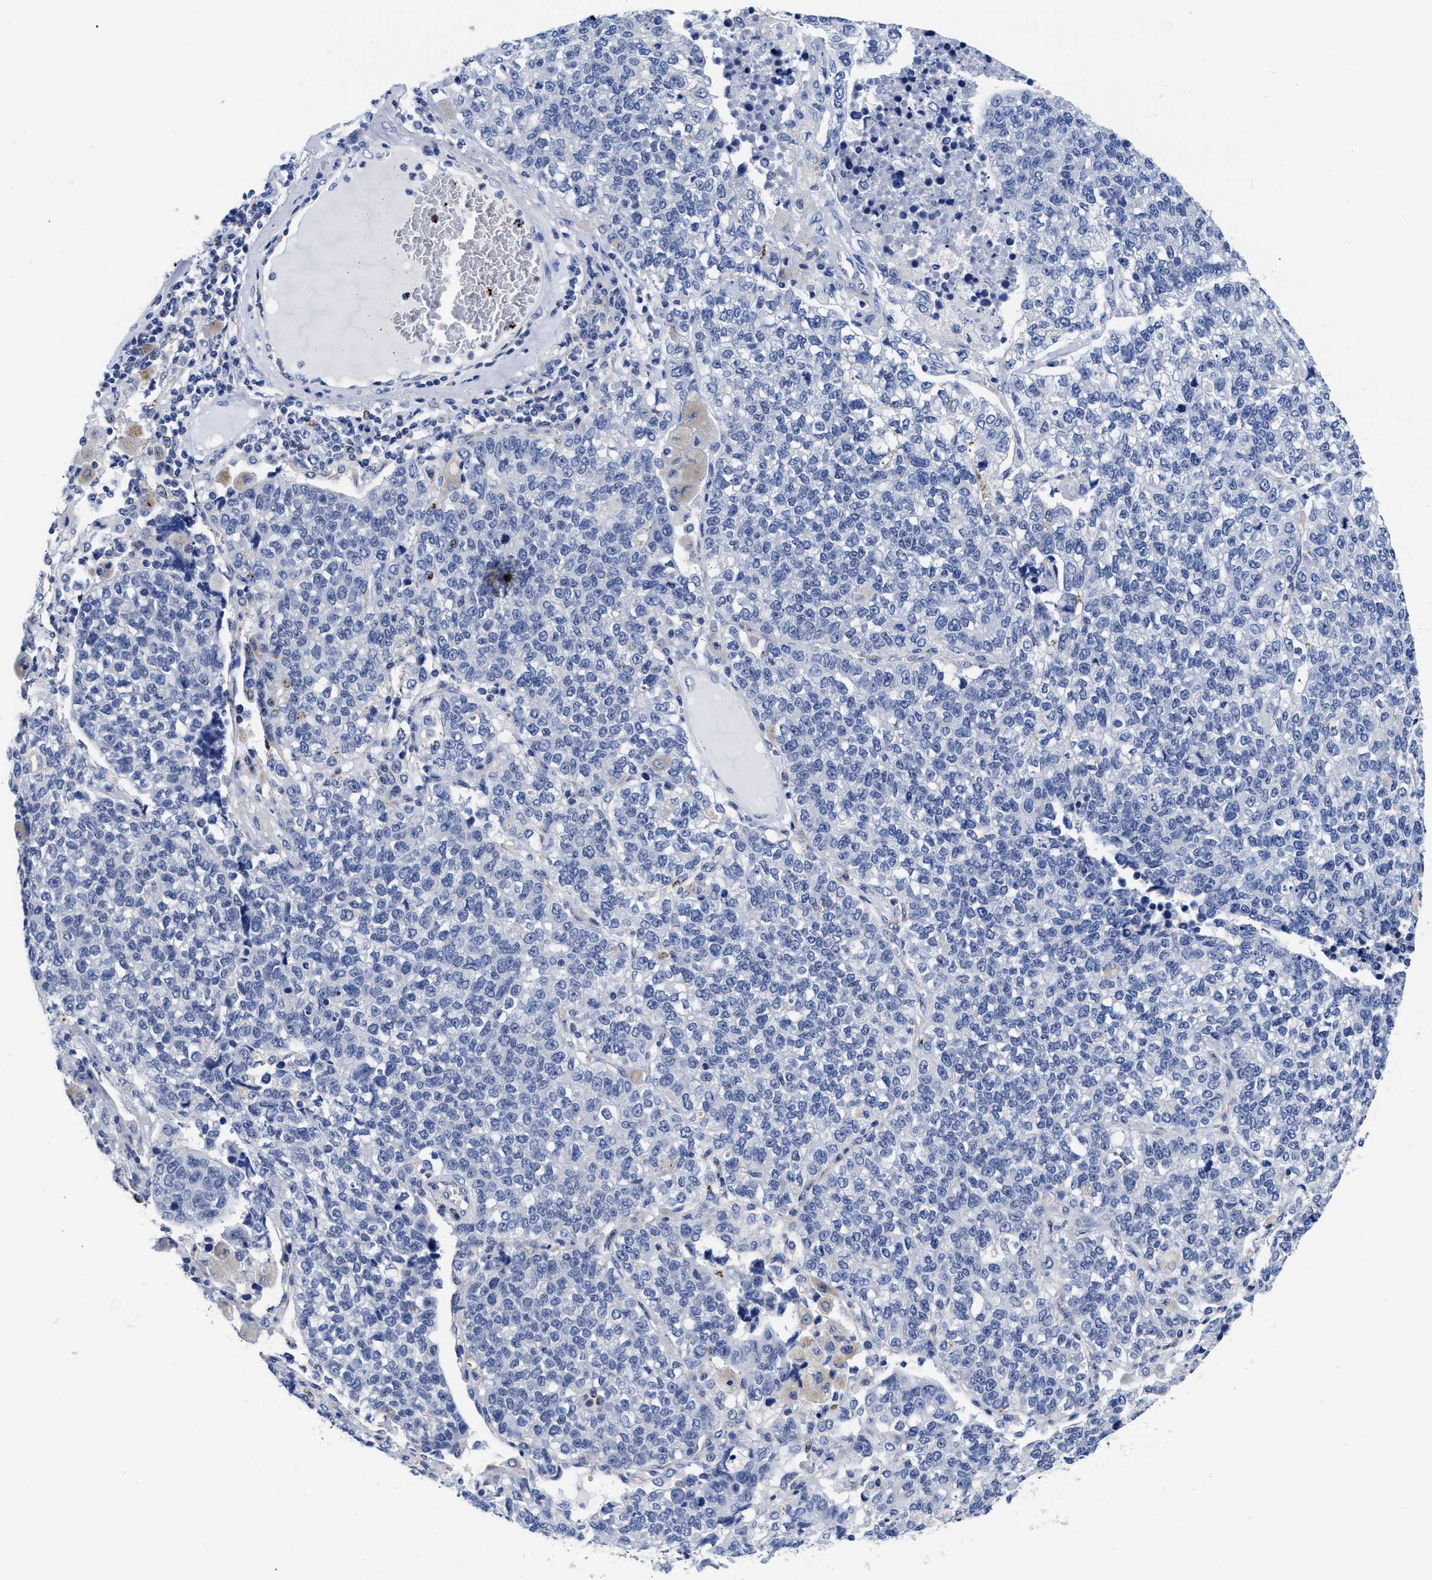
{"staining": {"intensity": "negative", "quantity": "none", "location": "none"}, "tissue": "lung cancer", "cell_type": "Tumor cells", "image_type": "cancer", "snomed": [{"axis": "morphology", "description": "Adenocarcinoma, NOS"}, {"axis": "topography", "description": "Lung"}], "caption": "Lung adenocarcinoma was stained to show a protein in brown. There is no significant positivity in tumor cells.", "gene": "IRAG2", "patient": {"sex": "male", "age": 49}}